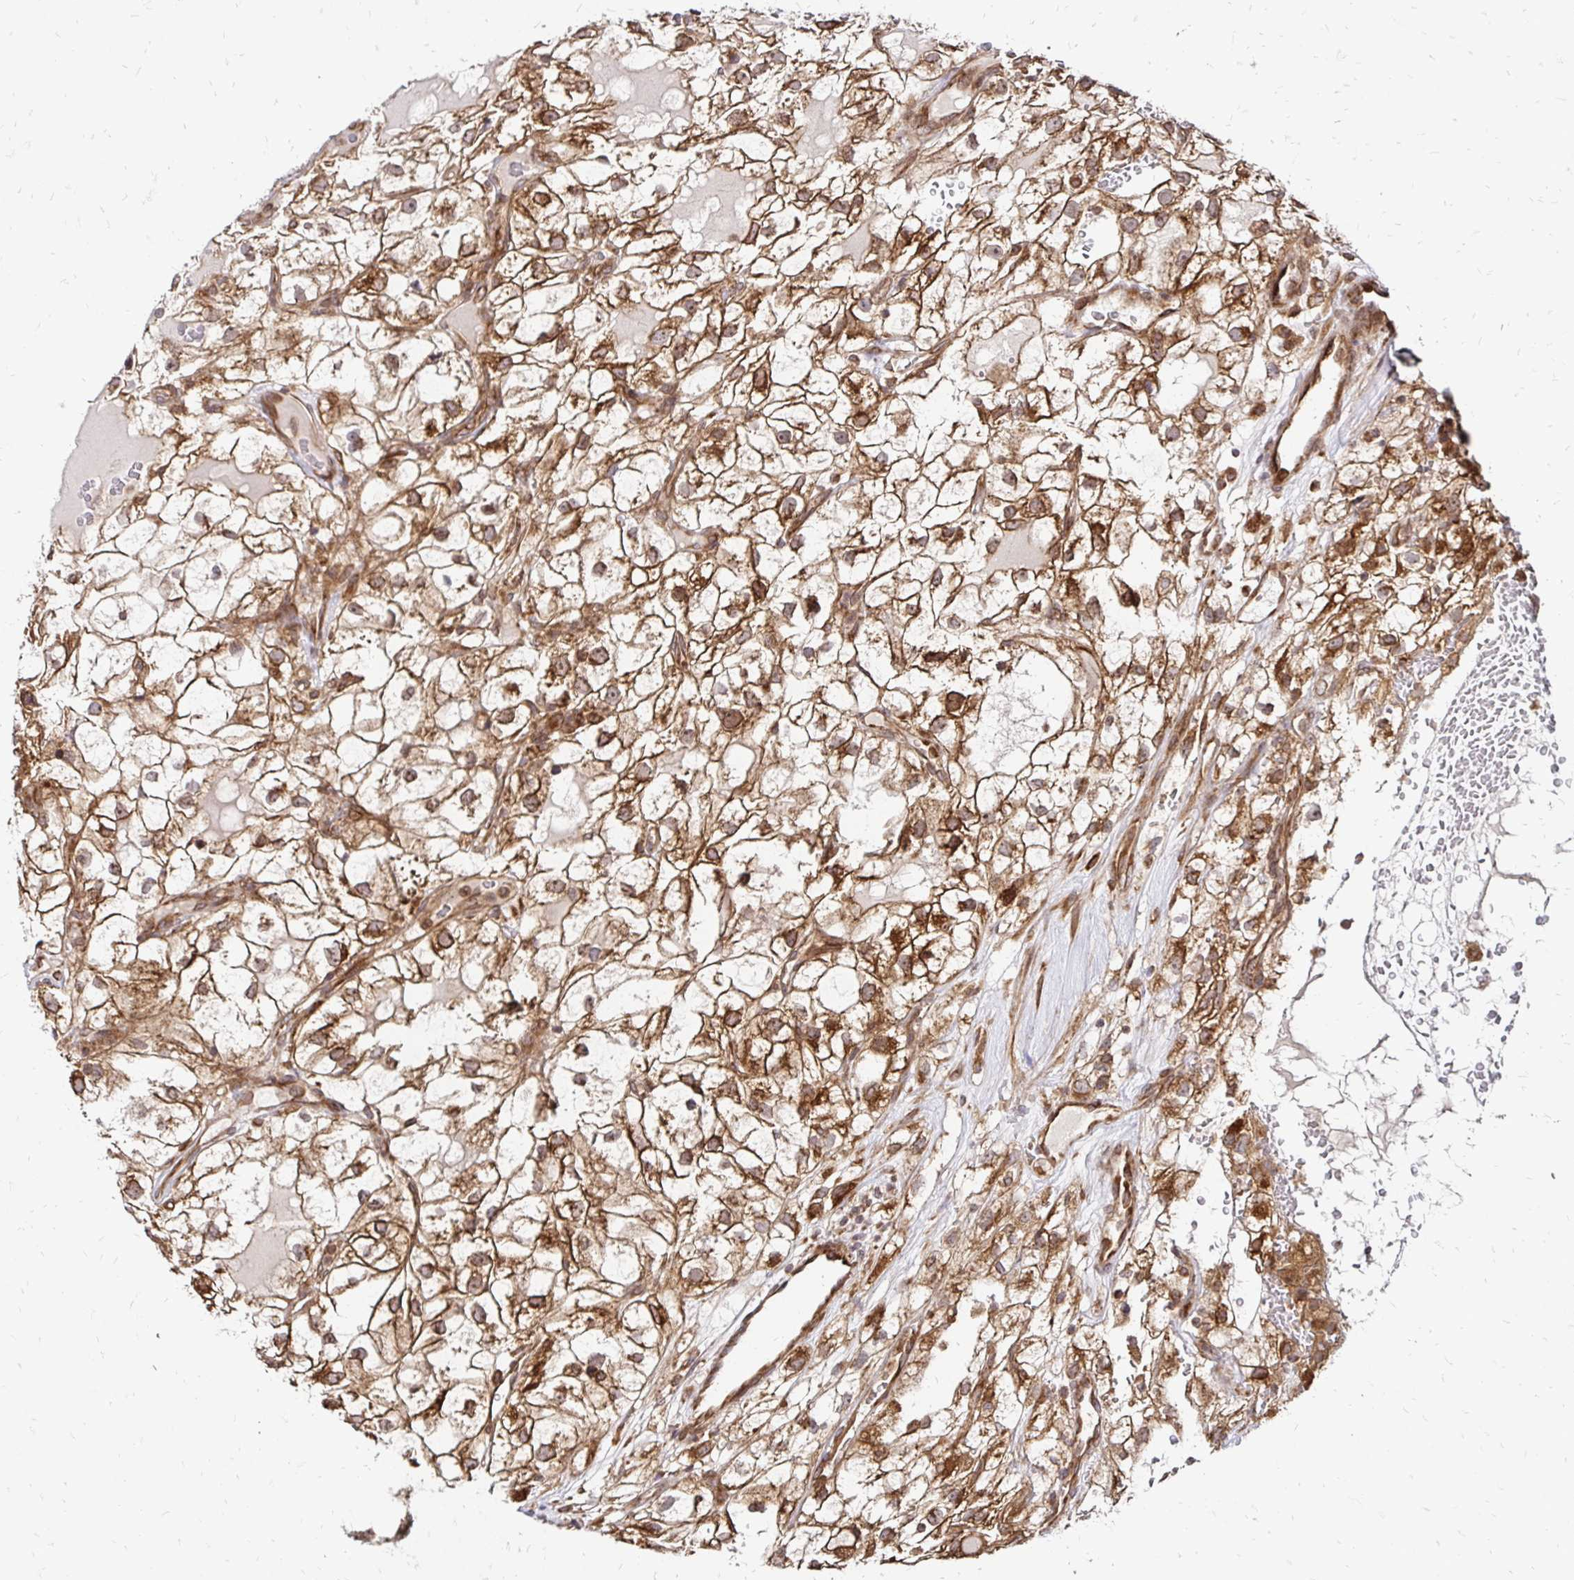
{"staining": {"intensity": "moderate", "quantity": "25%-75%", "location": "cytoplasmic/membranous"}, "tissue": "renal cancer", "cell_type": "Tumor cells", "image_type": "cancer", "snomed": [{"axis": "morphology", "description": "Adenocarcinoma, NOS"}, {"axis": "topography", "description": "Kidney"}], "caption": "A brown stain shows moderate cytoplasmic/membranous positivity of a protein in human adenocarcinoma (renal) tumor cells. The staining is performed using DAB brown chromogen to label protein expression. The nuclei are counter-stained blue using hematoxylin.", "gene": "ZW10", "patient": {"sex": "male", "age": 59}}